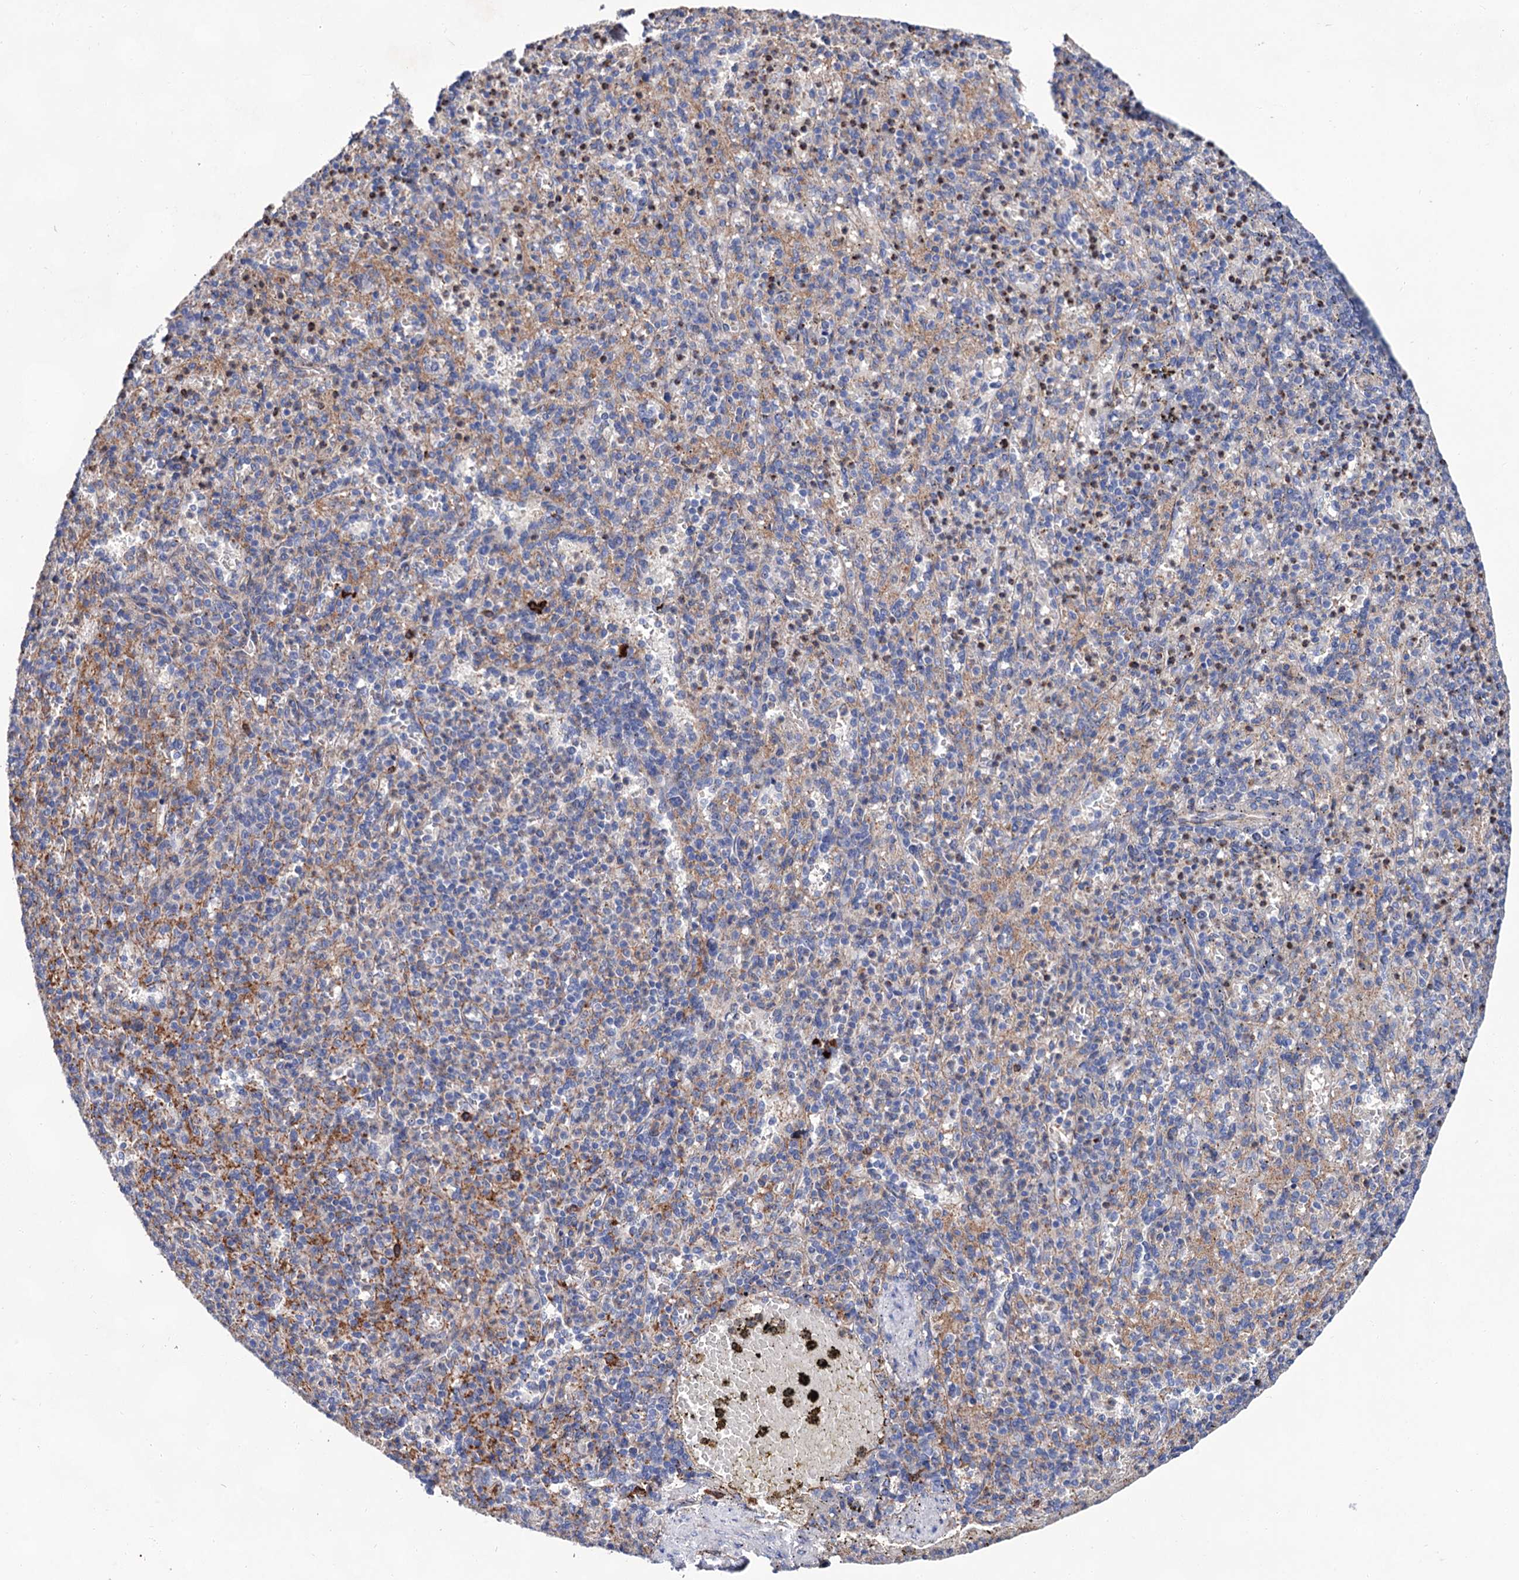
{"staining": {"intensity": "negative", "quantity": "none", "location": "none"}, "tissue": "spleen", "cell_type": "Cells in red pulp", "image_type": "normal", "snomed": [{"axis": "morphology", "description": "Normal tissue, NOS"}, {"axis": "topography", "description": "Spleen"}], "caption": "Cells in red pulp show no significant expression in normal spleen. The staining was performed using DAB to visualize the protein expression in brown, while the nuclei were stained in blue with hematoxylin (Magnification: 20x).", "gene": "TMTC3", "patient": {"sex": "female", "age": 74}}